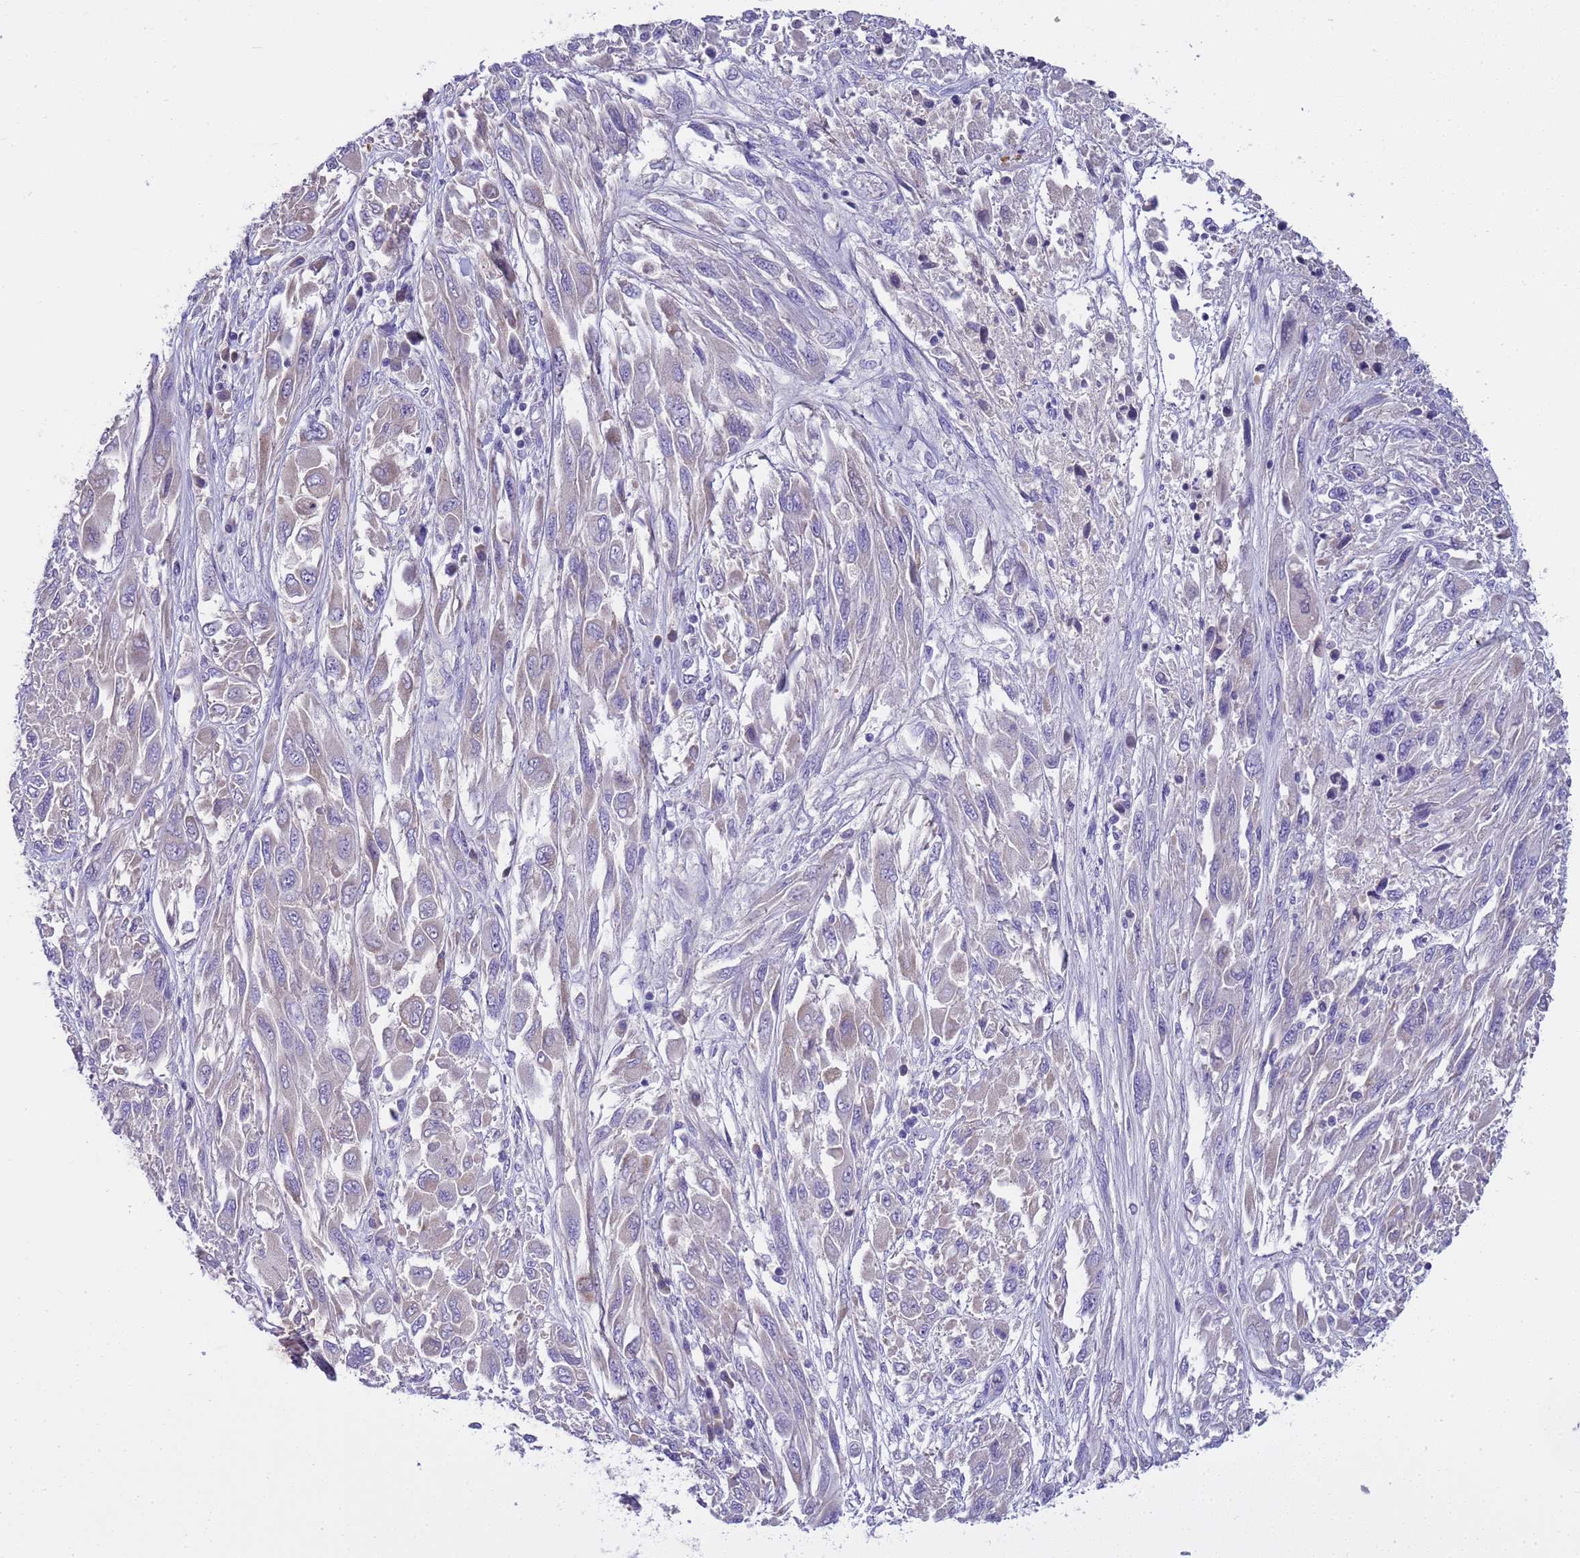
{"staining": {"intensity": "weak", "quantity": "<25%", "location": "cytoplasmic/membranous"}, "tissue": "melanoma", "cell_type": "Tumor cells", "image_type": "cancer", "snomed": [{"axis": "morphology", "description": "Malignant melanoma, NOS"}, {"axis": "topography", "description": "Skin"}], "caption": "Immunohistochemistry photomicrograph of malignant melanoma stained for a protein (brown), which exhibits no expression in tumor cells. (IHC, brightfield microscopy, high magnification).", "gene": "RIPPLY2", "patient": {"sex": "female", "age": 91}}